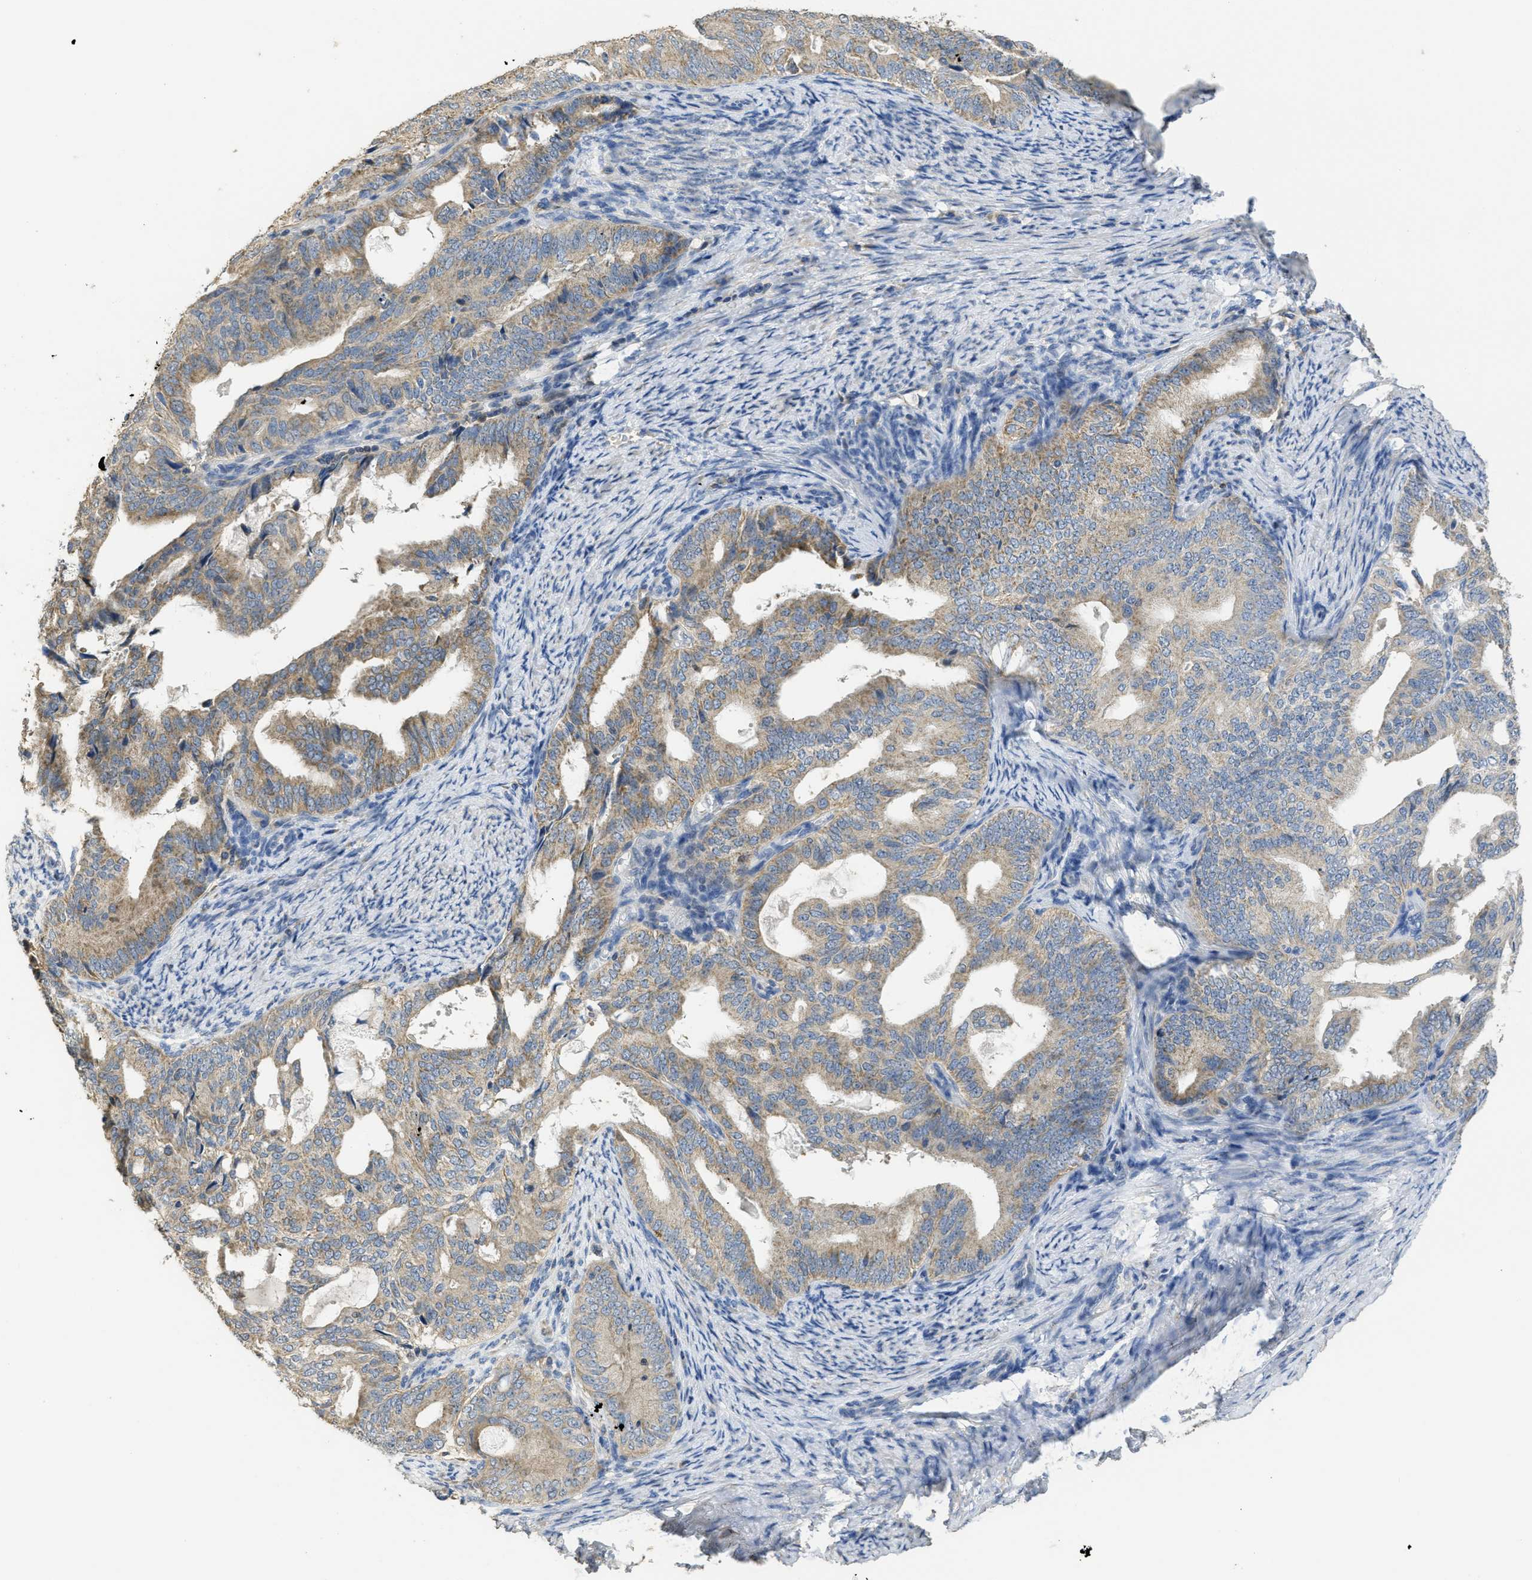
{"staining": {"intensity": "moderate", "quantity": ">75%", "location": "cytoplasmic/membranous"}, "tissue": "endometrial cancer", "cell_type": "Tumor cells", "image_type": "cancer", "snomed": [{"axis": "morphology", "description": "Adenocarcinoma, NOS"}, {"axis": "topography", "description": "Endometrium"}], "caption": "The immunohistochemical stain labels moderate cytoplasmic/membranous staining in tumor cells of endometrial adenocarcinoma tissue.", "gene": "SFXN2", "patient": {"sex": "female", "age": 58}}